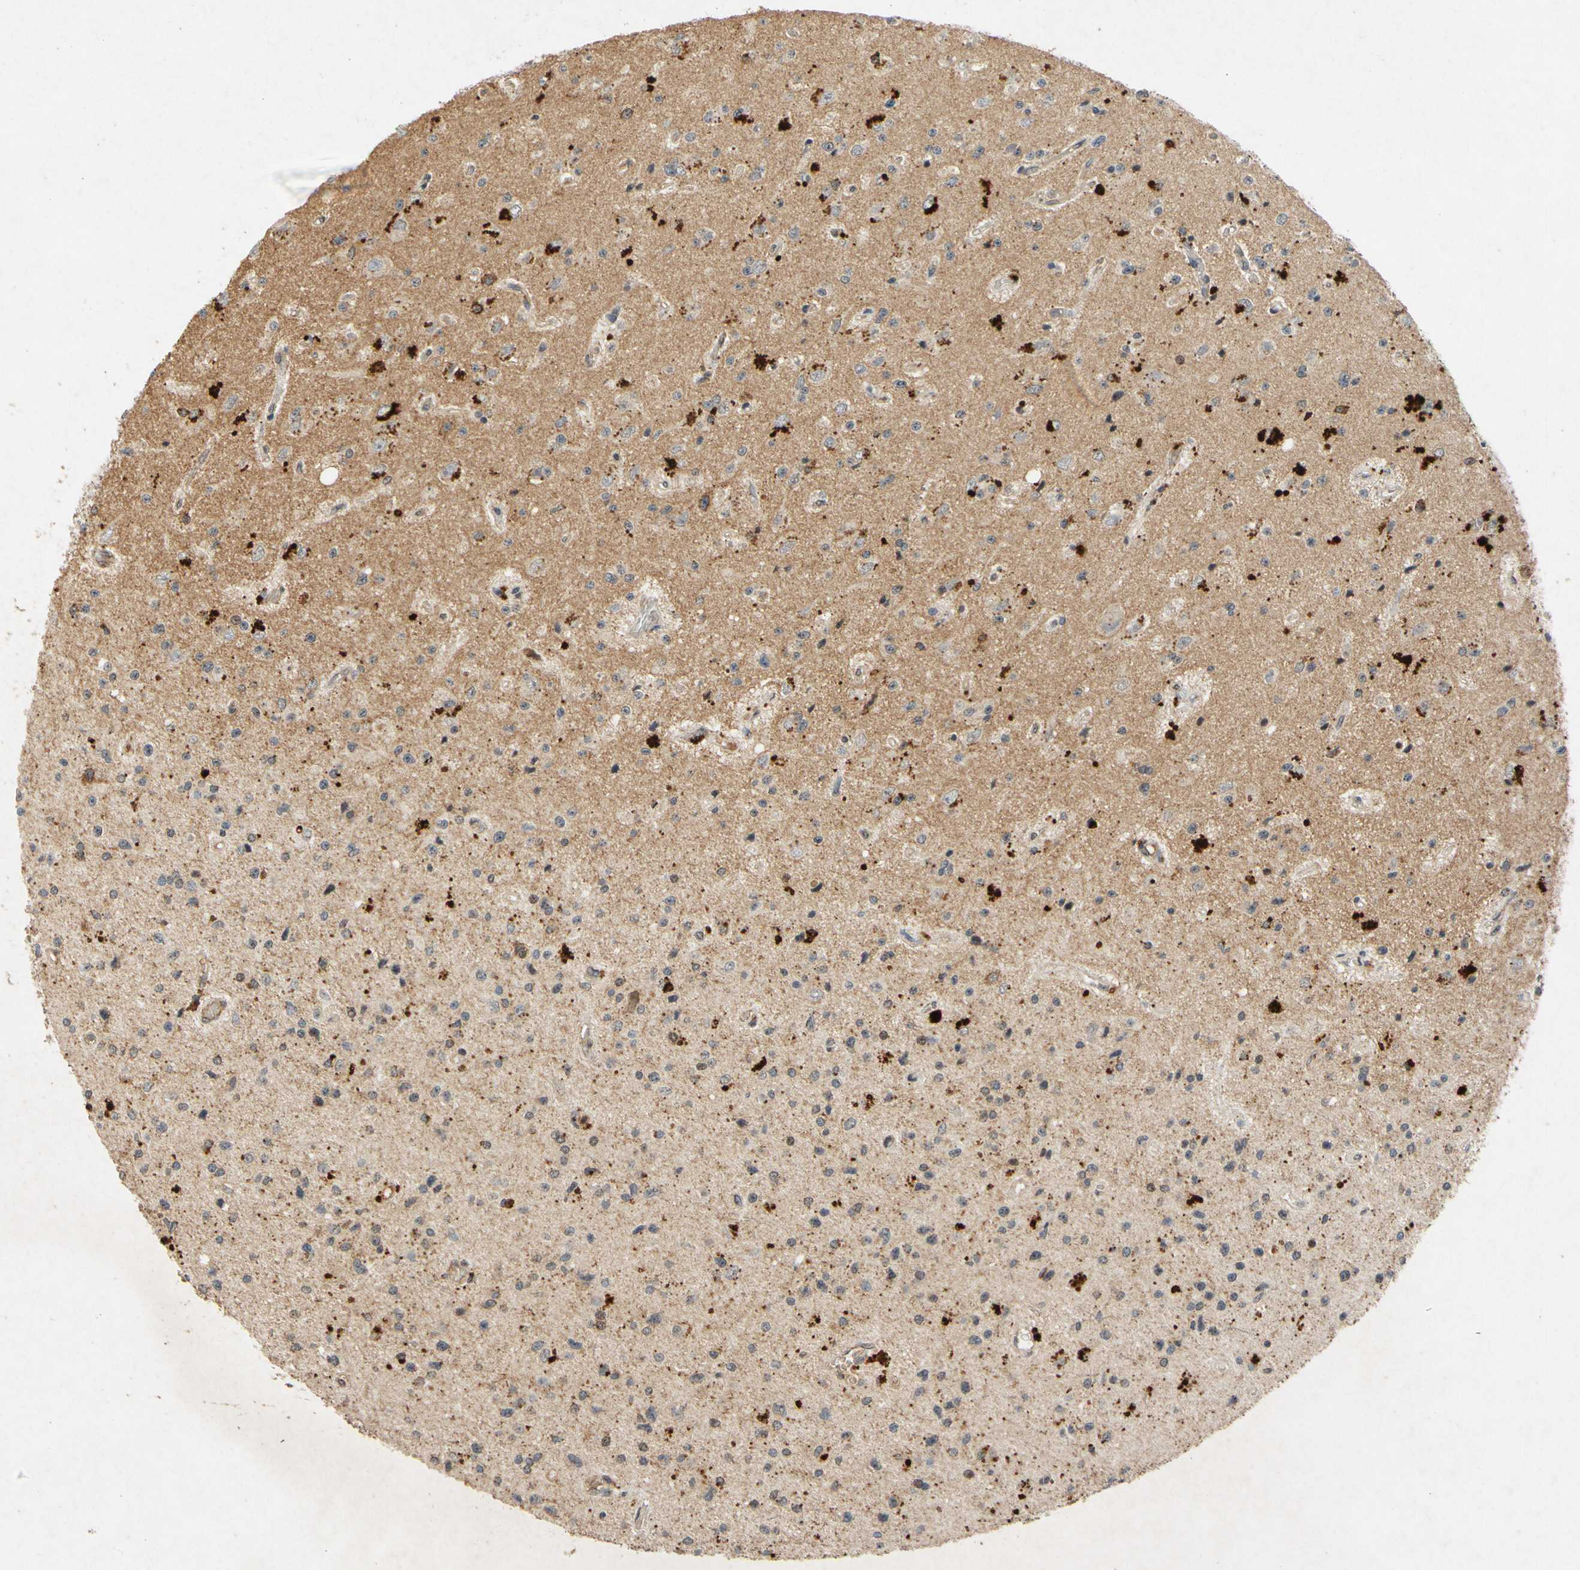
{"staining": {"intensity": "strong", "quantity": "<25%", "location": "cytoplasmic/membranous"}, "tissue": "glioma", "cell_type": "Tumor cells", "image_type": "cancer", "snomed": [{"axis": "morphology", "description": "Glioma, malignant, Low grade"}, {"axis": "topography", "description": "Brain"}], "caption": "This micrograph reveals low-grade glioma (malignant) stained with immunohistochemistry to label a protein in brown. The cytoplasmic/membranous of tumor cells show strong positivity for the protein. Nuclei are counter-stained blue.", "gene": "CP", "patient": {"sex": "male", "age": 58}}